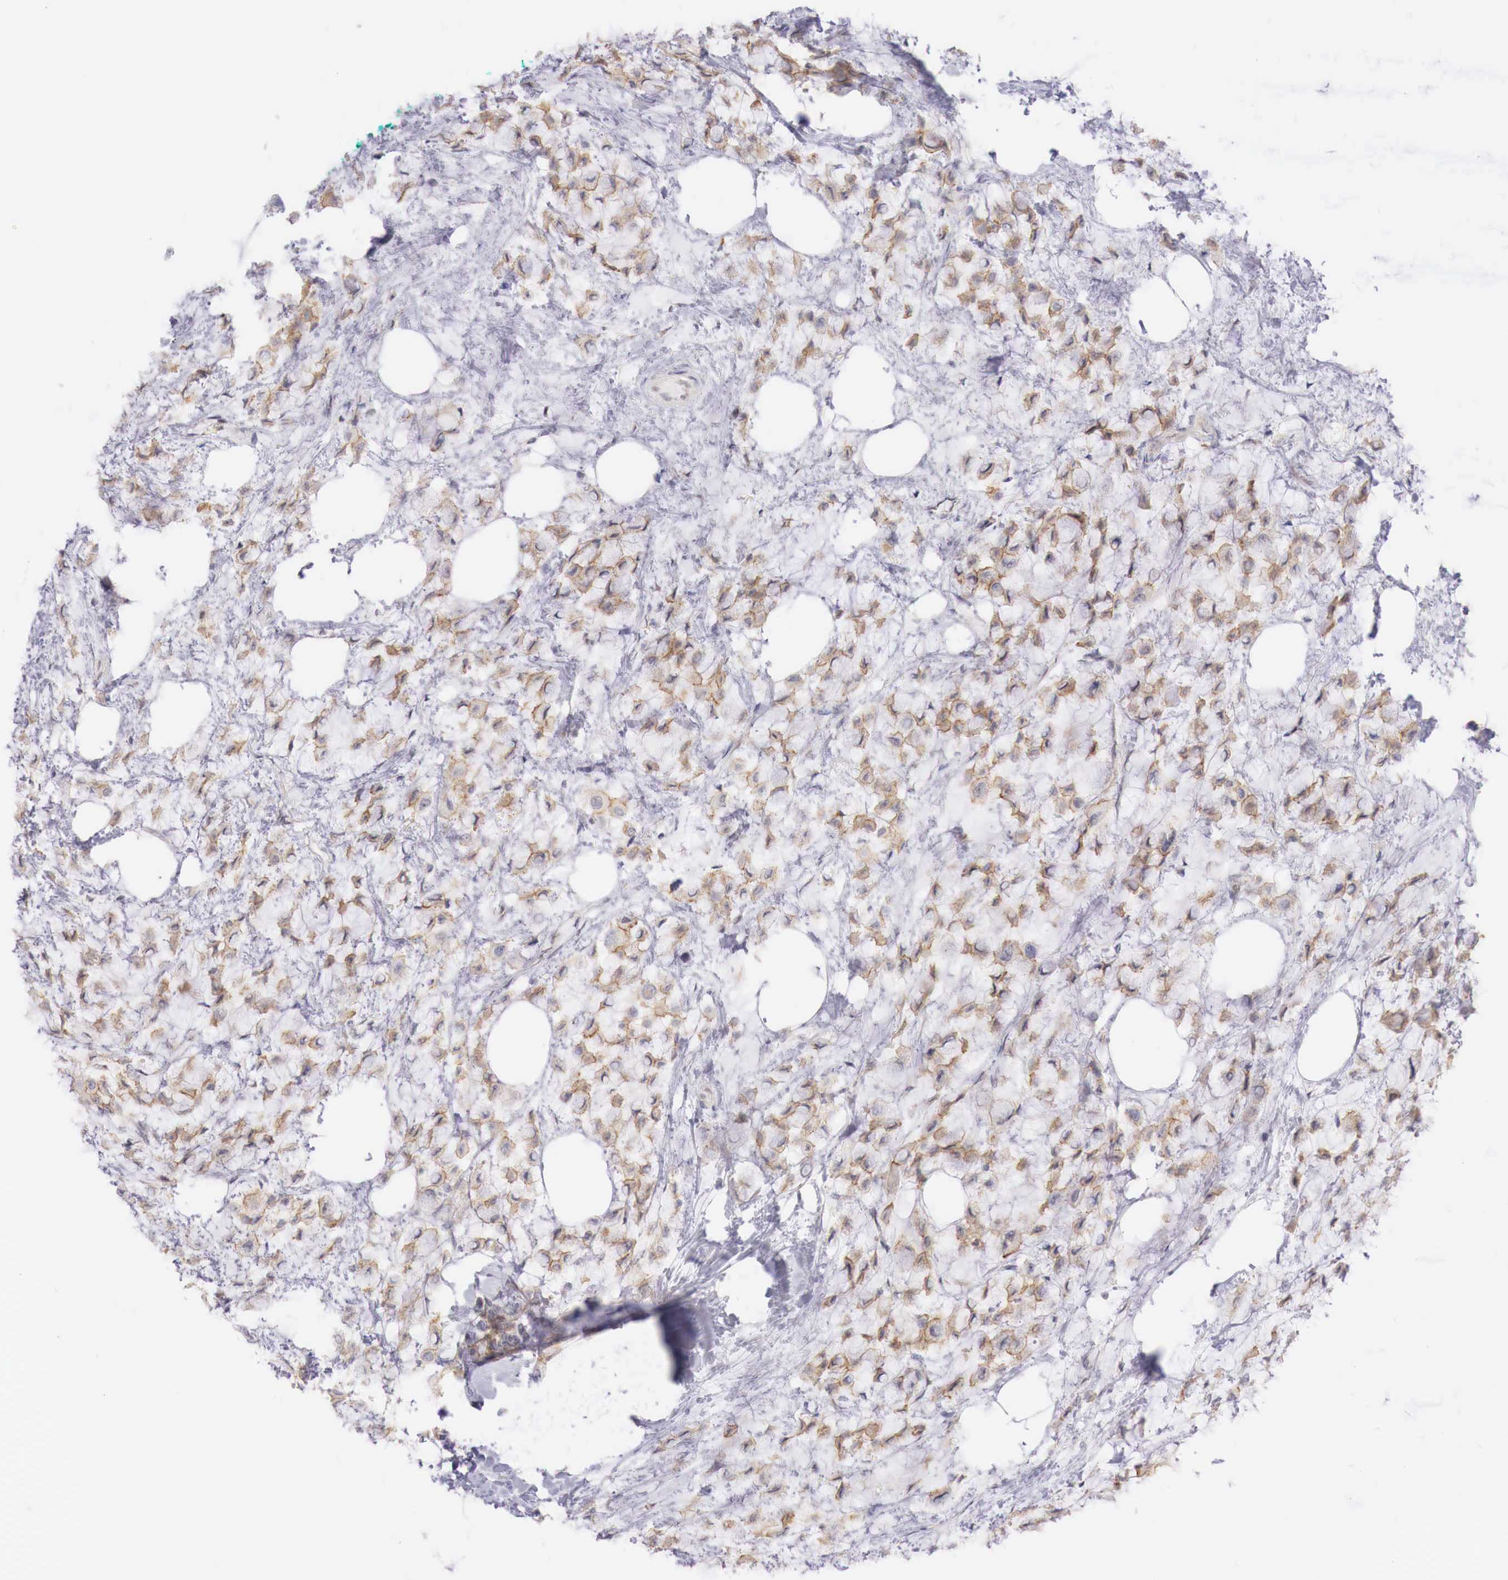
{"staining": {"intensity": "negative", "quantity": "none", "location": "none"}, "tissue": "breast cancer", "cell_type": "Tumor cells", "image_type": "cancer", "snomed": [{"axis": "morphology", "description": "Lobular carcinoma"}, {"axis": "topography", "description": "Breast"}], "caption": "This histopathology image is of breast cancer (lobular carcinoma) stained with immunohistochemistry to label a protein in brown with the nuclei are counter-stained blue. There is no expression in tumor cells.", "gene": "TRIM13", "patient": {"sex": "female", "age": 85}}